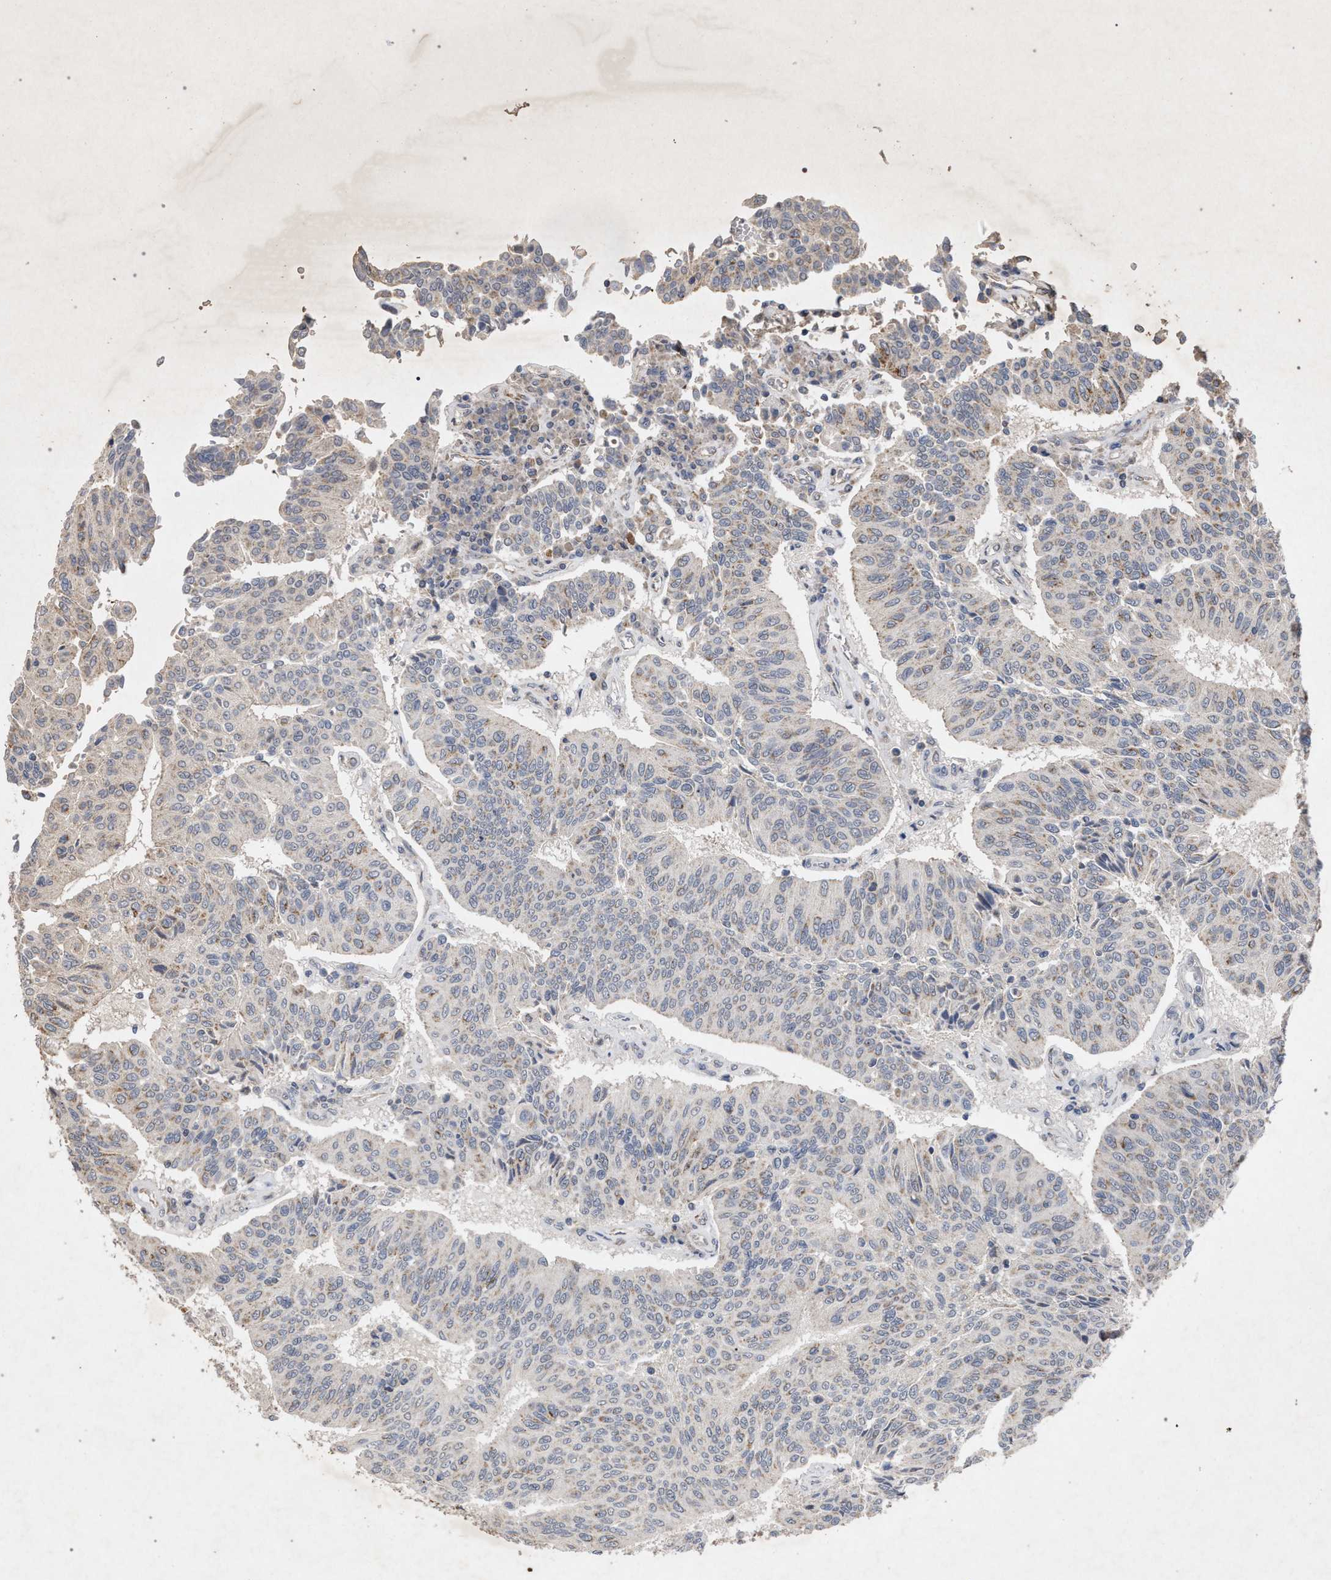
{"staining": {"intensity": "weak", "quantity": "<25%", "location": "cytoplasmic/membranous"}, "tissue": "urothelial cancer", "cell_type": "Tumor cells", "image_type": "cancer", "snomed": [{"axis": "morphology", "description": "Urothelial carcinoma, High grade"}, {"axis": "topography", "description": "Urinary bladder"}], "caption": "DAB (3,3'-diaminobenzidine) immunohistochemical staining of urothelial cancer demonstrates no significant expression in tumor cells.", "gene": "PKD2L1", "patient": {"sex": "male", "age": 66}}